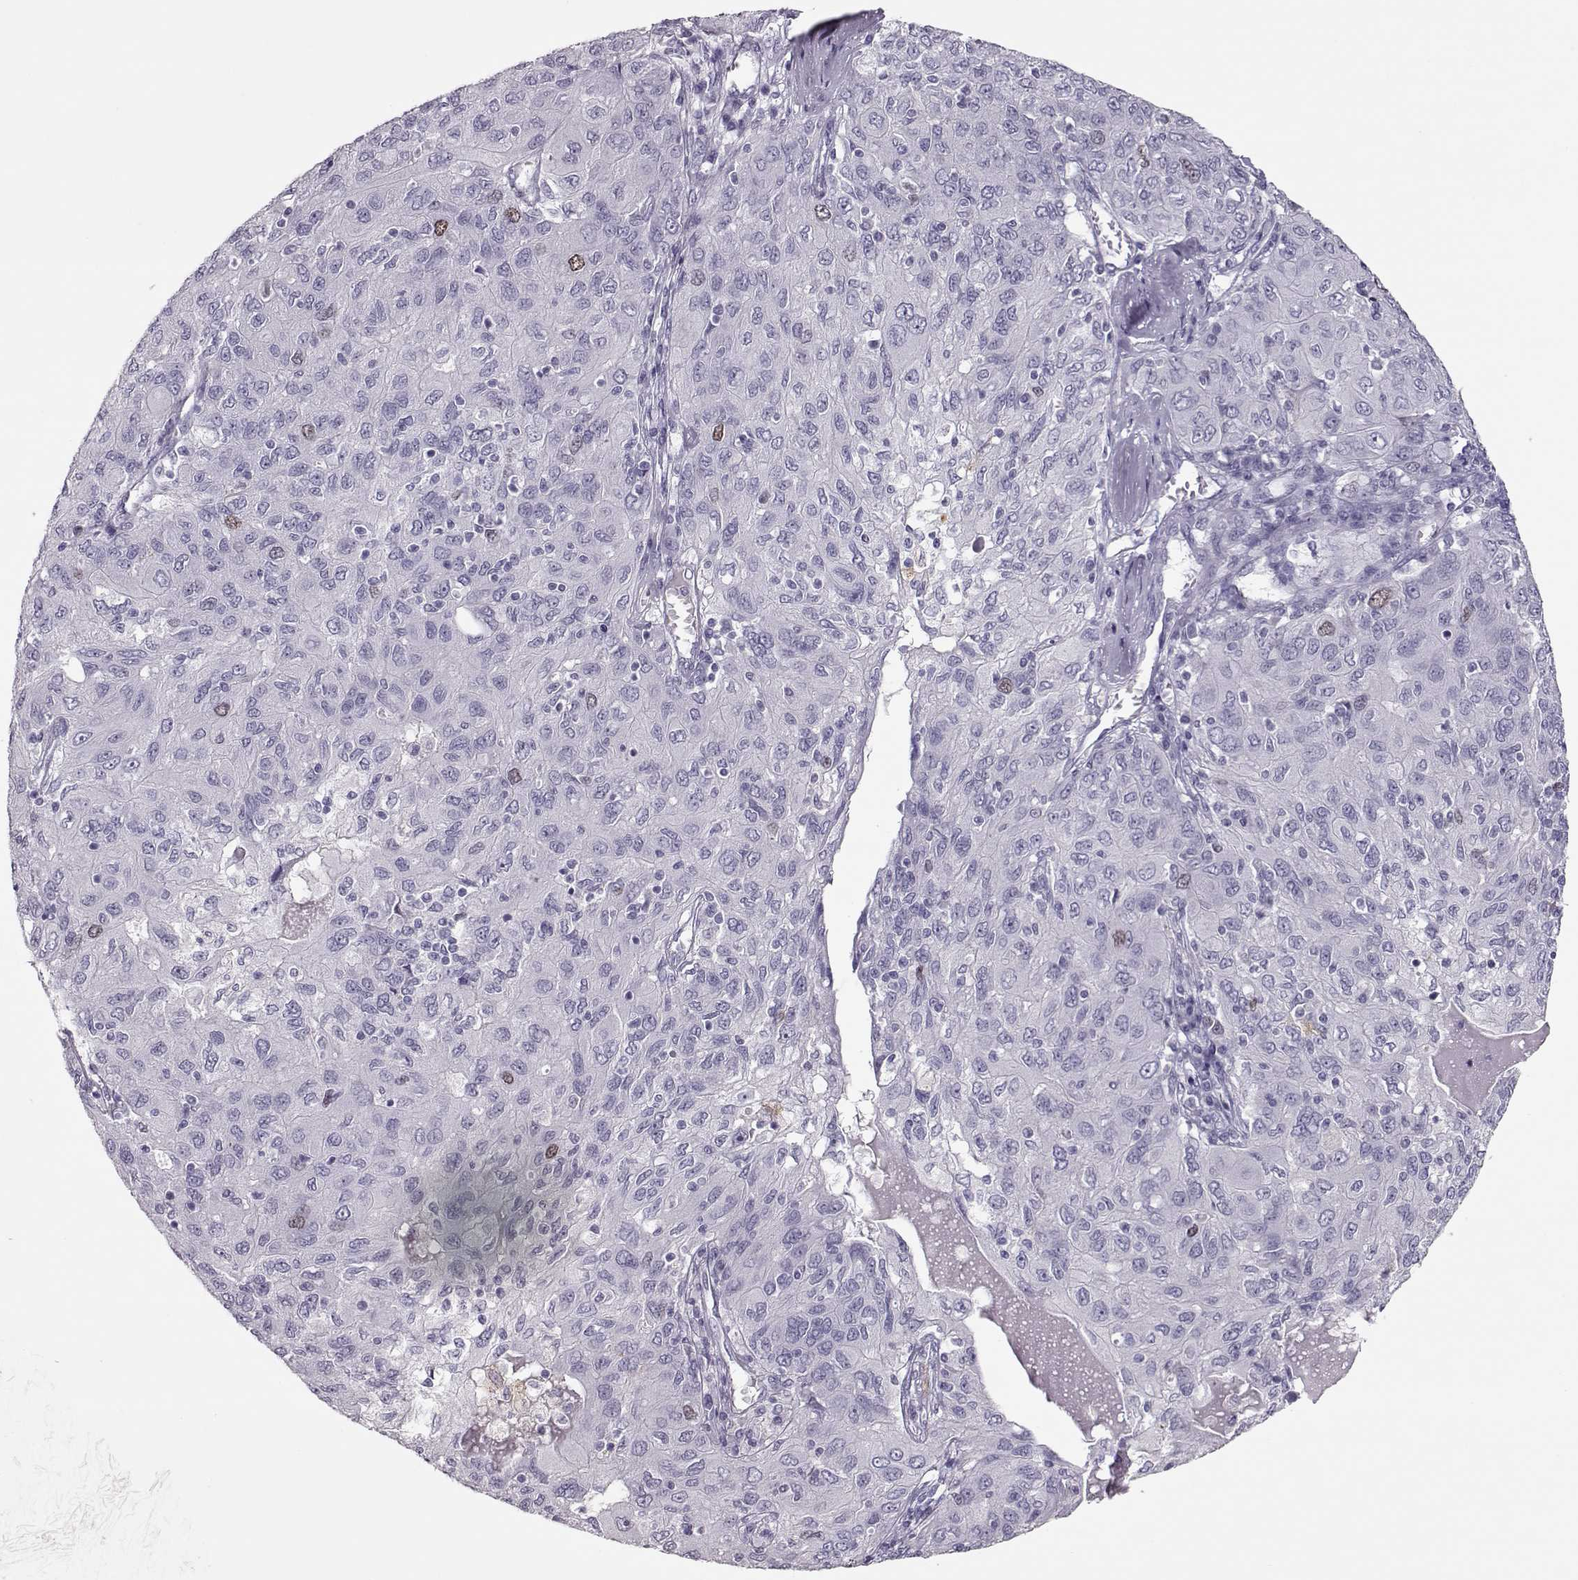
{"staining": {"intensity": "weak", "quantity": "<25%", "location": "nuclear"}, "tissue": "ovarian cancer", "cell_type": "Tumor cells", "image_type": "cancer", "snomed": [{"axis": "morphology", "description": "Carcinoma, endometroid"}, {"axis": "topography", "description": "Ovary"}], "caption": "High magnification brightfield microscopy of ovarian endometroid carcinoma stained with DAB (3,3'-diaminobenzidine) (brown) and counterstained with hematoxylin (blue): tumor cells show no significant staining.", "gene": "SGO1", "patient": {"sex": "female", "age": 50}}